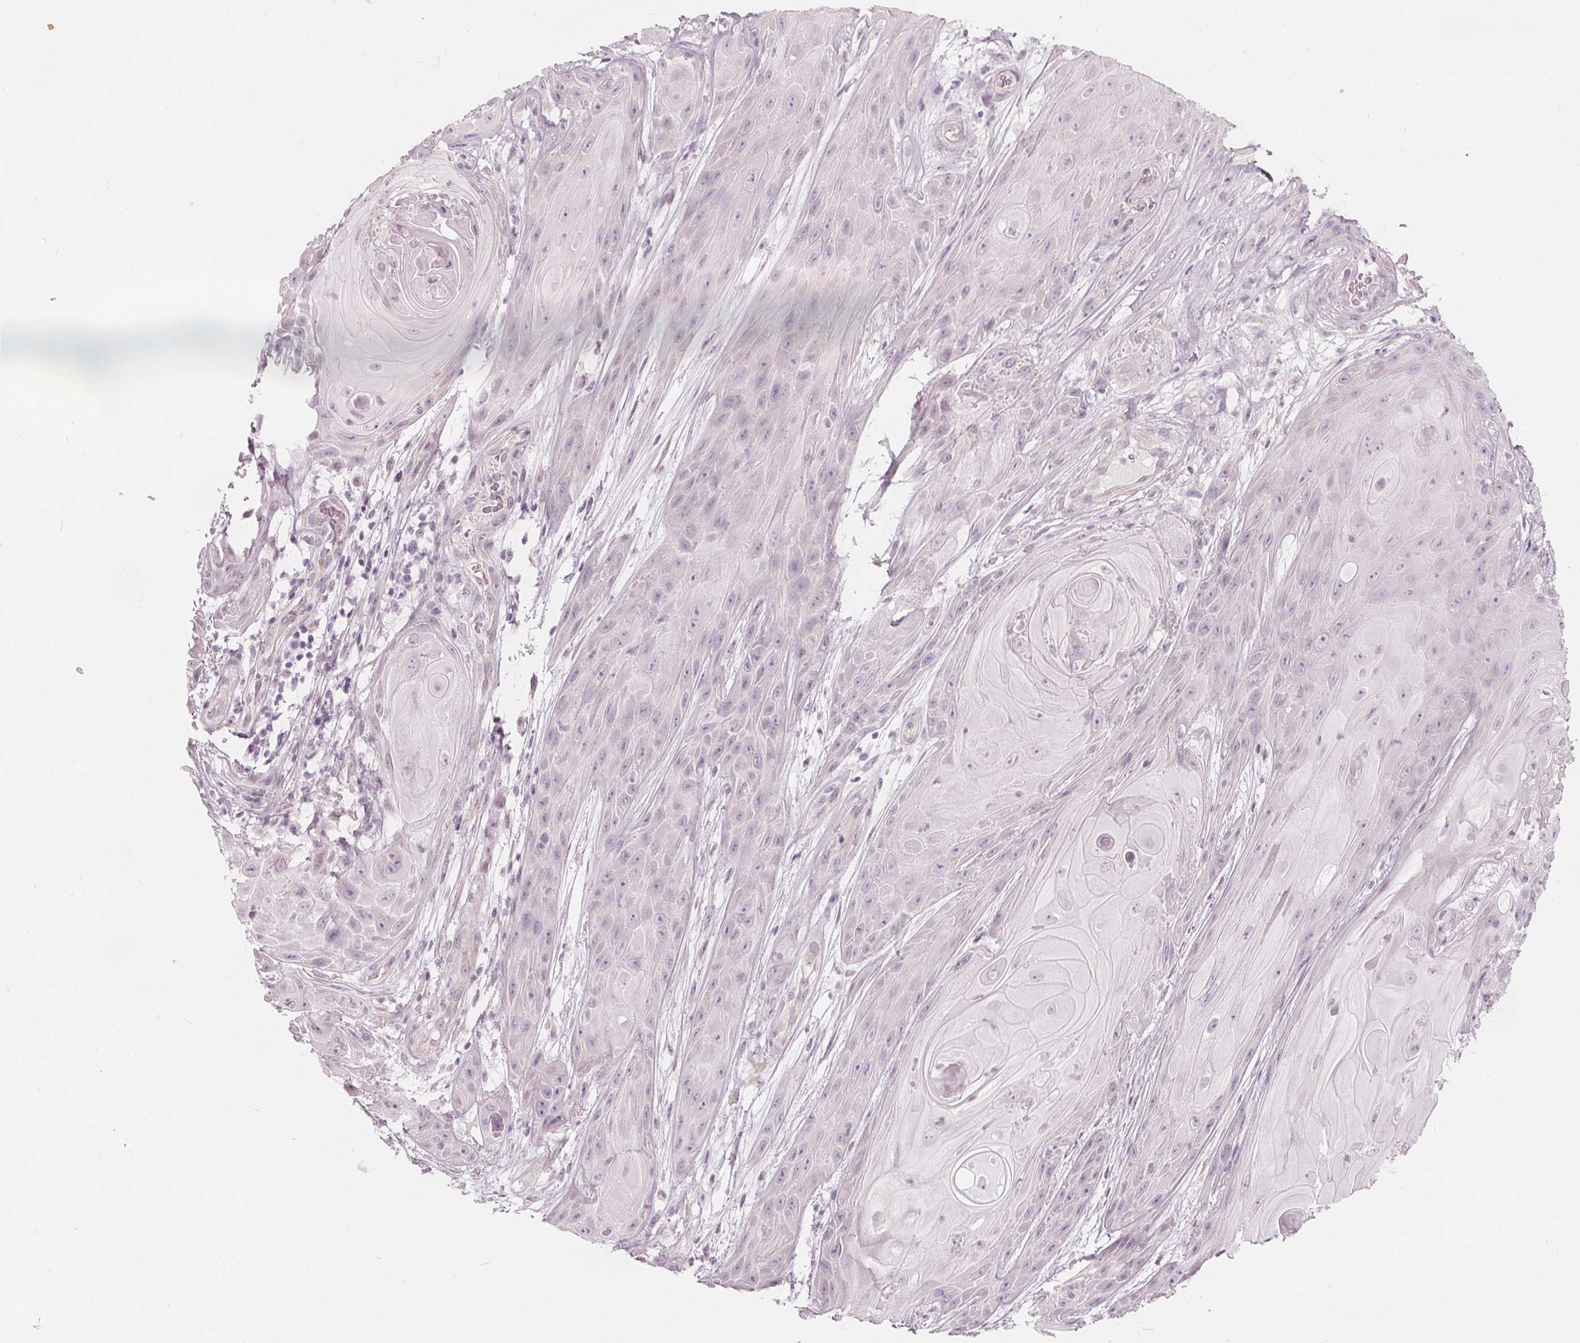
{"staining": {"intensity": "negative", "quantity": "none", "location": "none"}, "tissue": "skin cancer", "cell_type": "Tumor cells", "image_type": "cancer", "snomed": [{"axis": "morphology", "description": "Squamous cell carcinoma, NOS"}, {"axis": "topography", "description": "Skin"}], "caption": "IHC histopathology image of neoplastic tissue: squamous cell carcinoma (skin) stained with DAB shows no significant protein staining in tumor cells.", "gene": "BRSK1", "patient": {"sex": "male", "age": 62}}